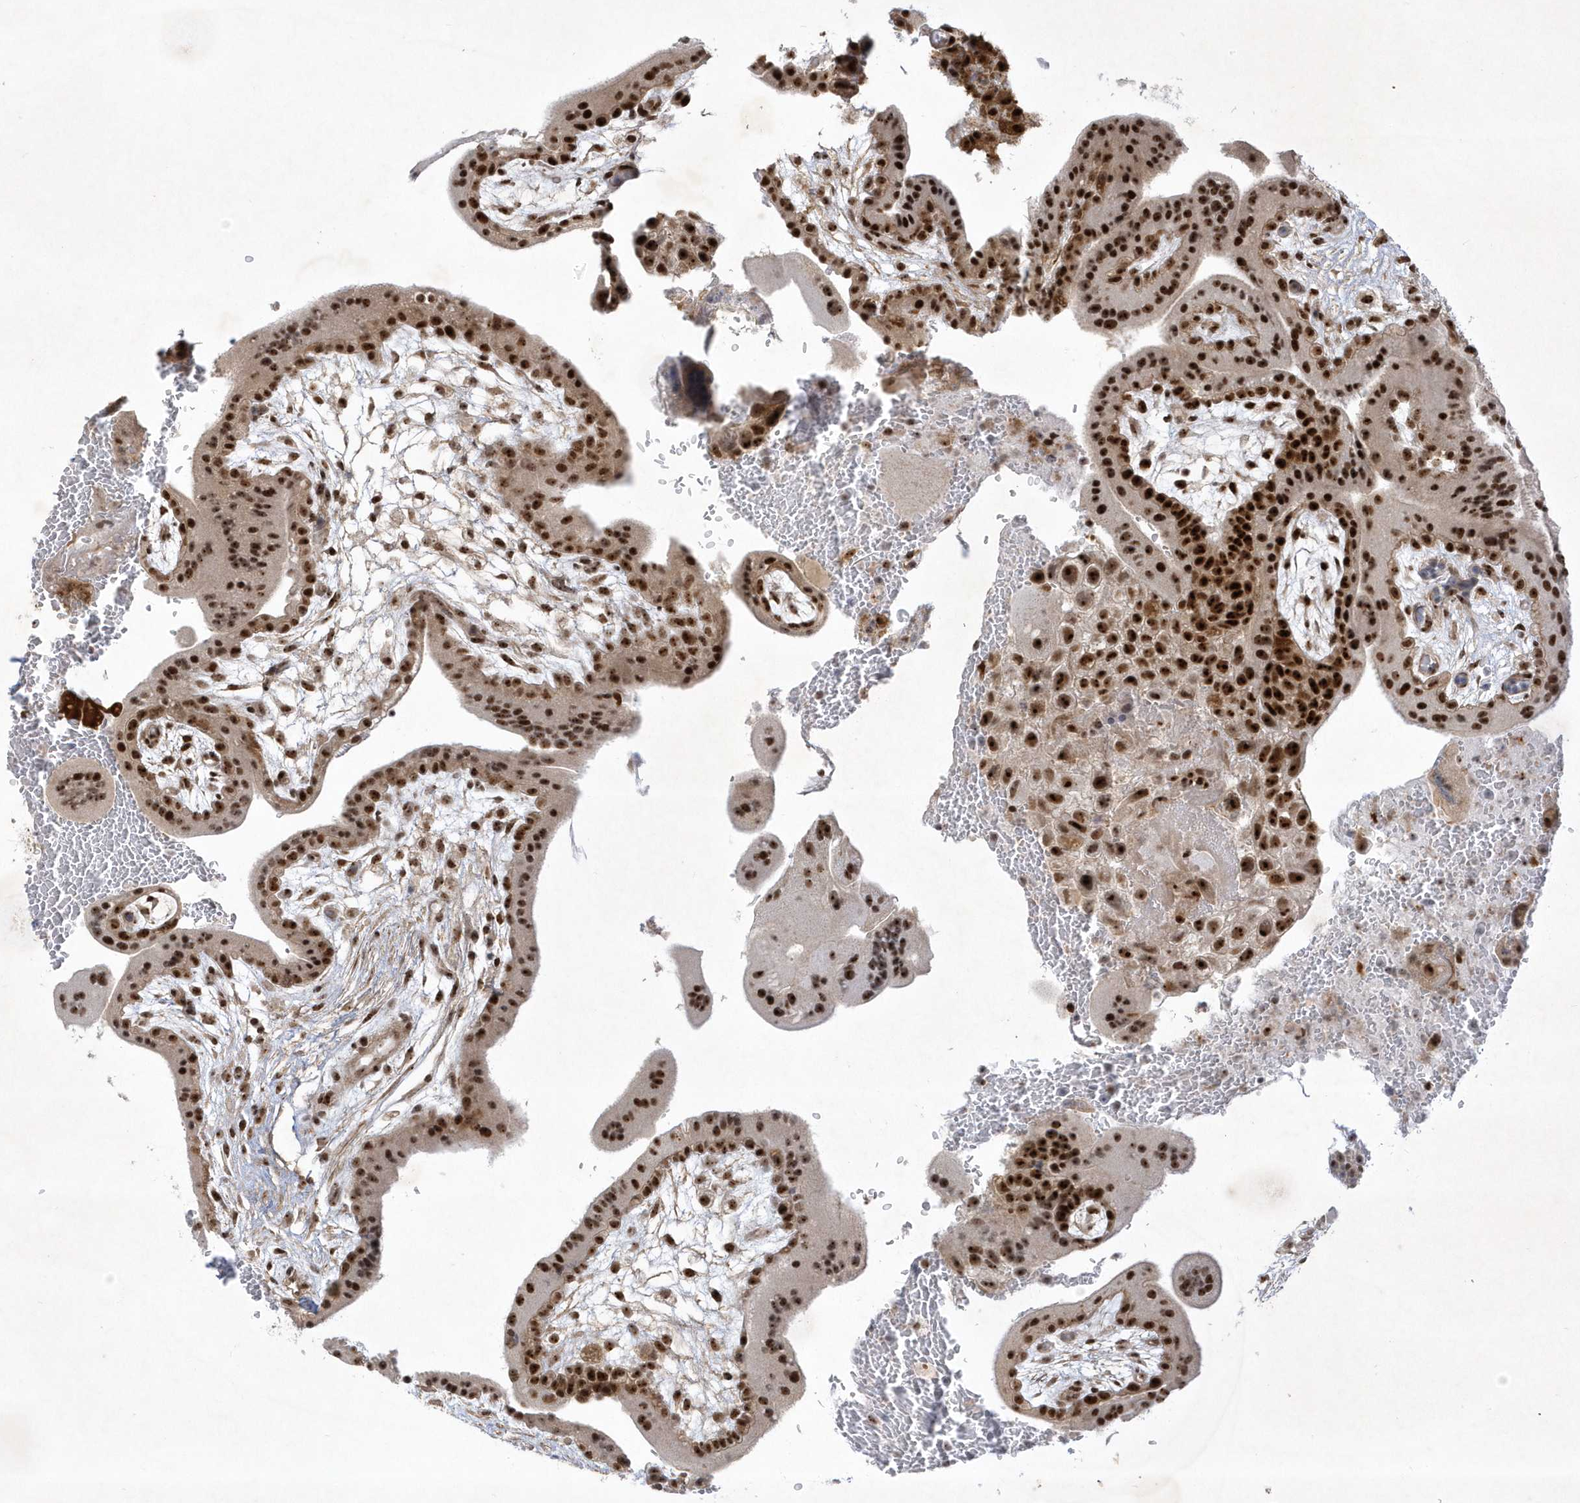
{"staining": {"intensity": "strong", "quantity": ">75%", "location": "cytoplasmic/membranous,nuclear"}, "tissue": "placenta", "cell_type": "Decidual cells", "image_type": "normal", "snomed": [{"axis": "morphology", "description": "Normal tissue, NOS"}, {"axis": "topography", "description": "Placenta"}], "caption": "Strong cytoplasmic/membranous,nuclear positivity is seen in approximately >75% of decidual cells in normal placenta.", "gene": "NPM3", "patient": {"sex": "female", "age": 35}}